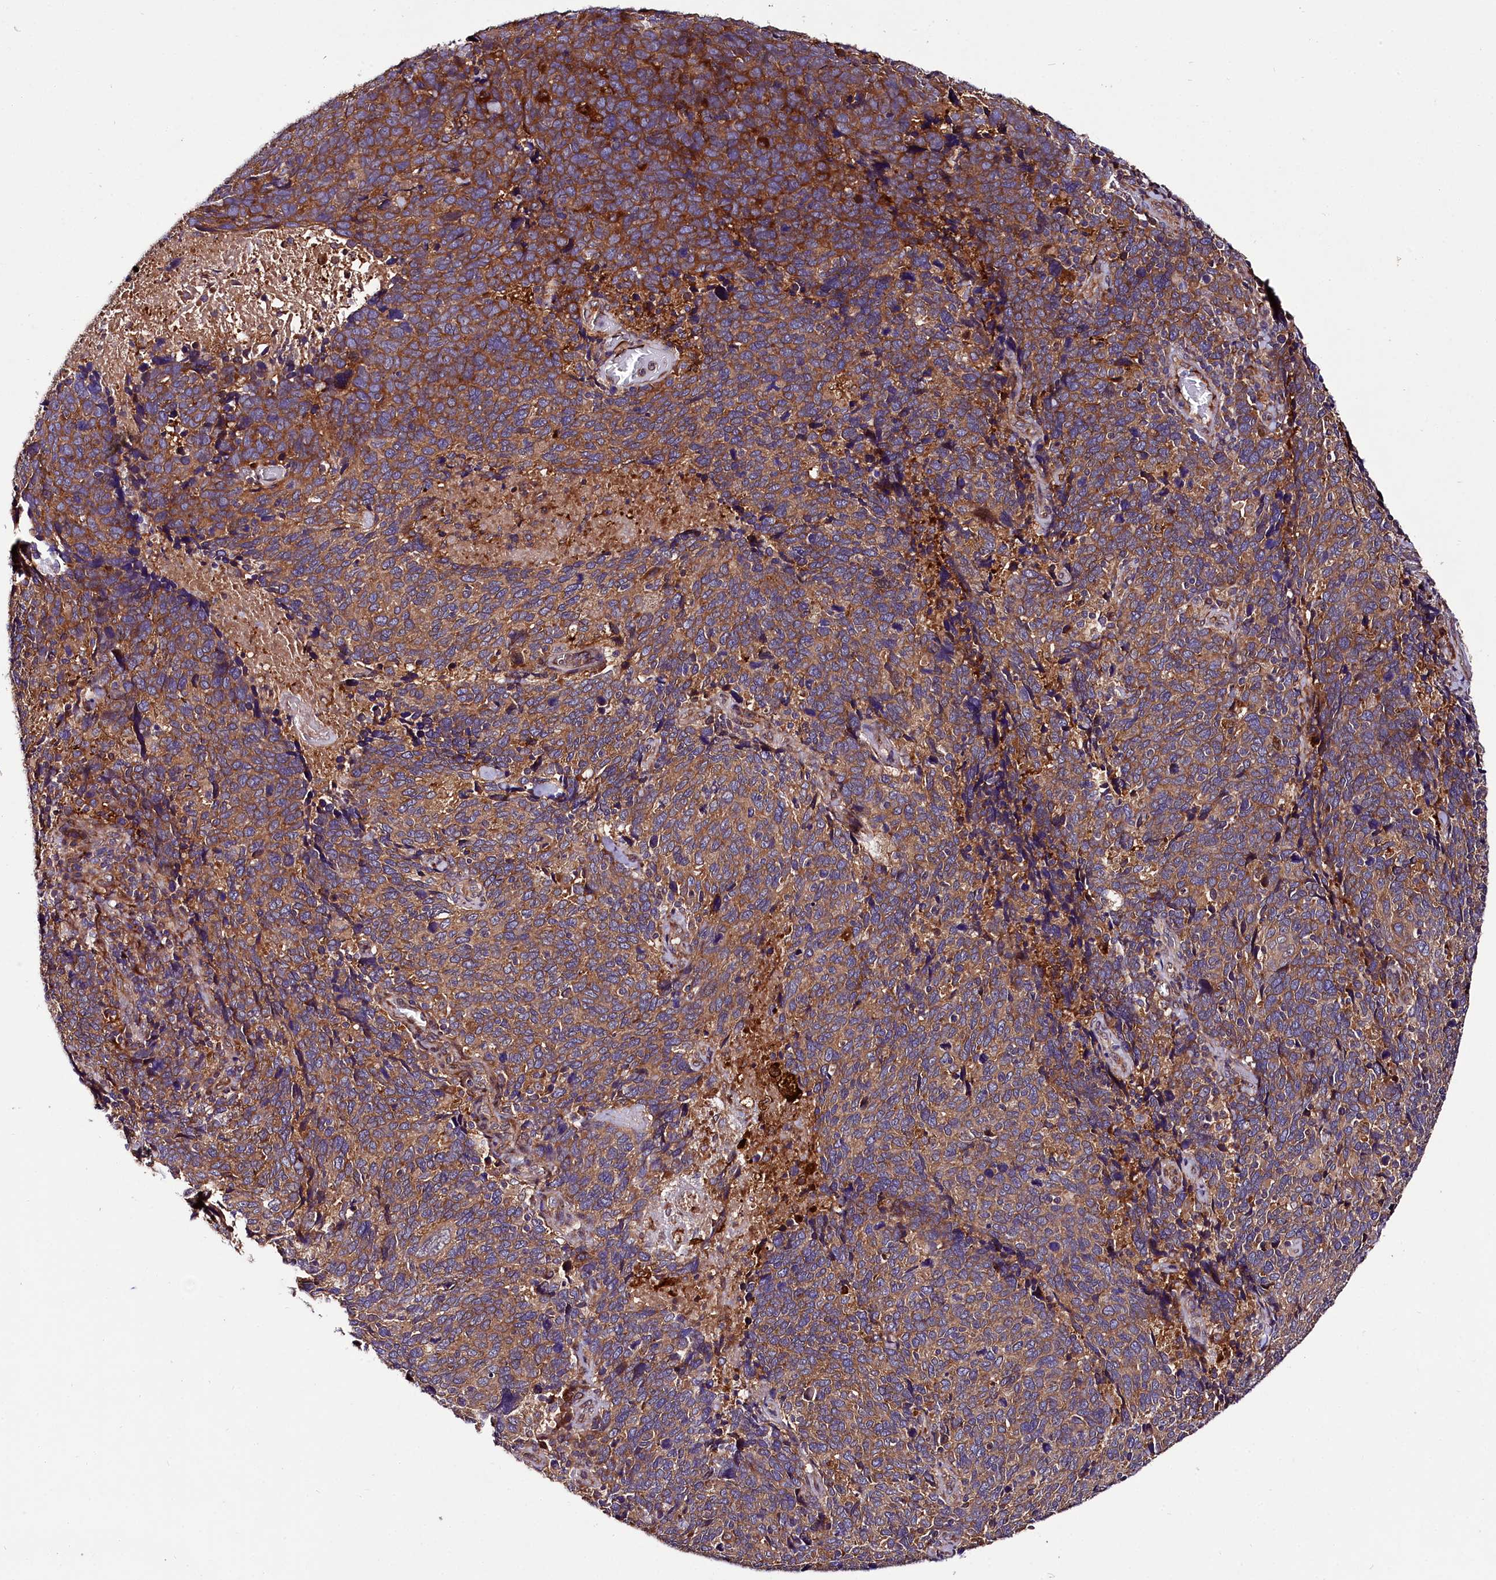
{"staining": {"intensity": "moderate", "quantity": ">75%", "location": "cytoplasmic/membranous"}, "tissue": "cervical cancer", "cell_type": "Tumor cells", "image_type": "cancer", "snomed": [{"axis": "morphology", "description": "Squamous cell carcinoma, NOS"}, {"axis": "topography", "description": "Cervix"}], "caption": "Immunohistochemistry (IHC) histopathology image of human cervical cancer (squamous cell carcinoma) stained for a protein (brown), which reveals medium levels of moderate cytoplasmic/membranous expression in approximately >75% of tumor cells.", "gene": "NAA25", "patient": {"sex": "female", "age": 41}}